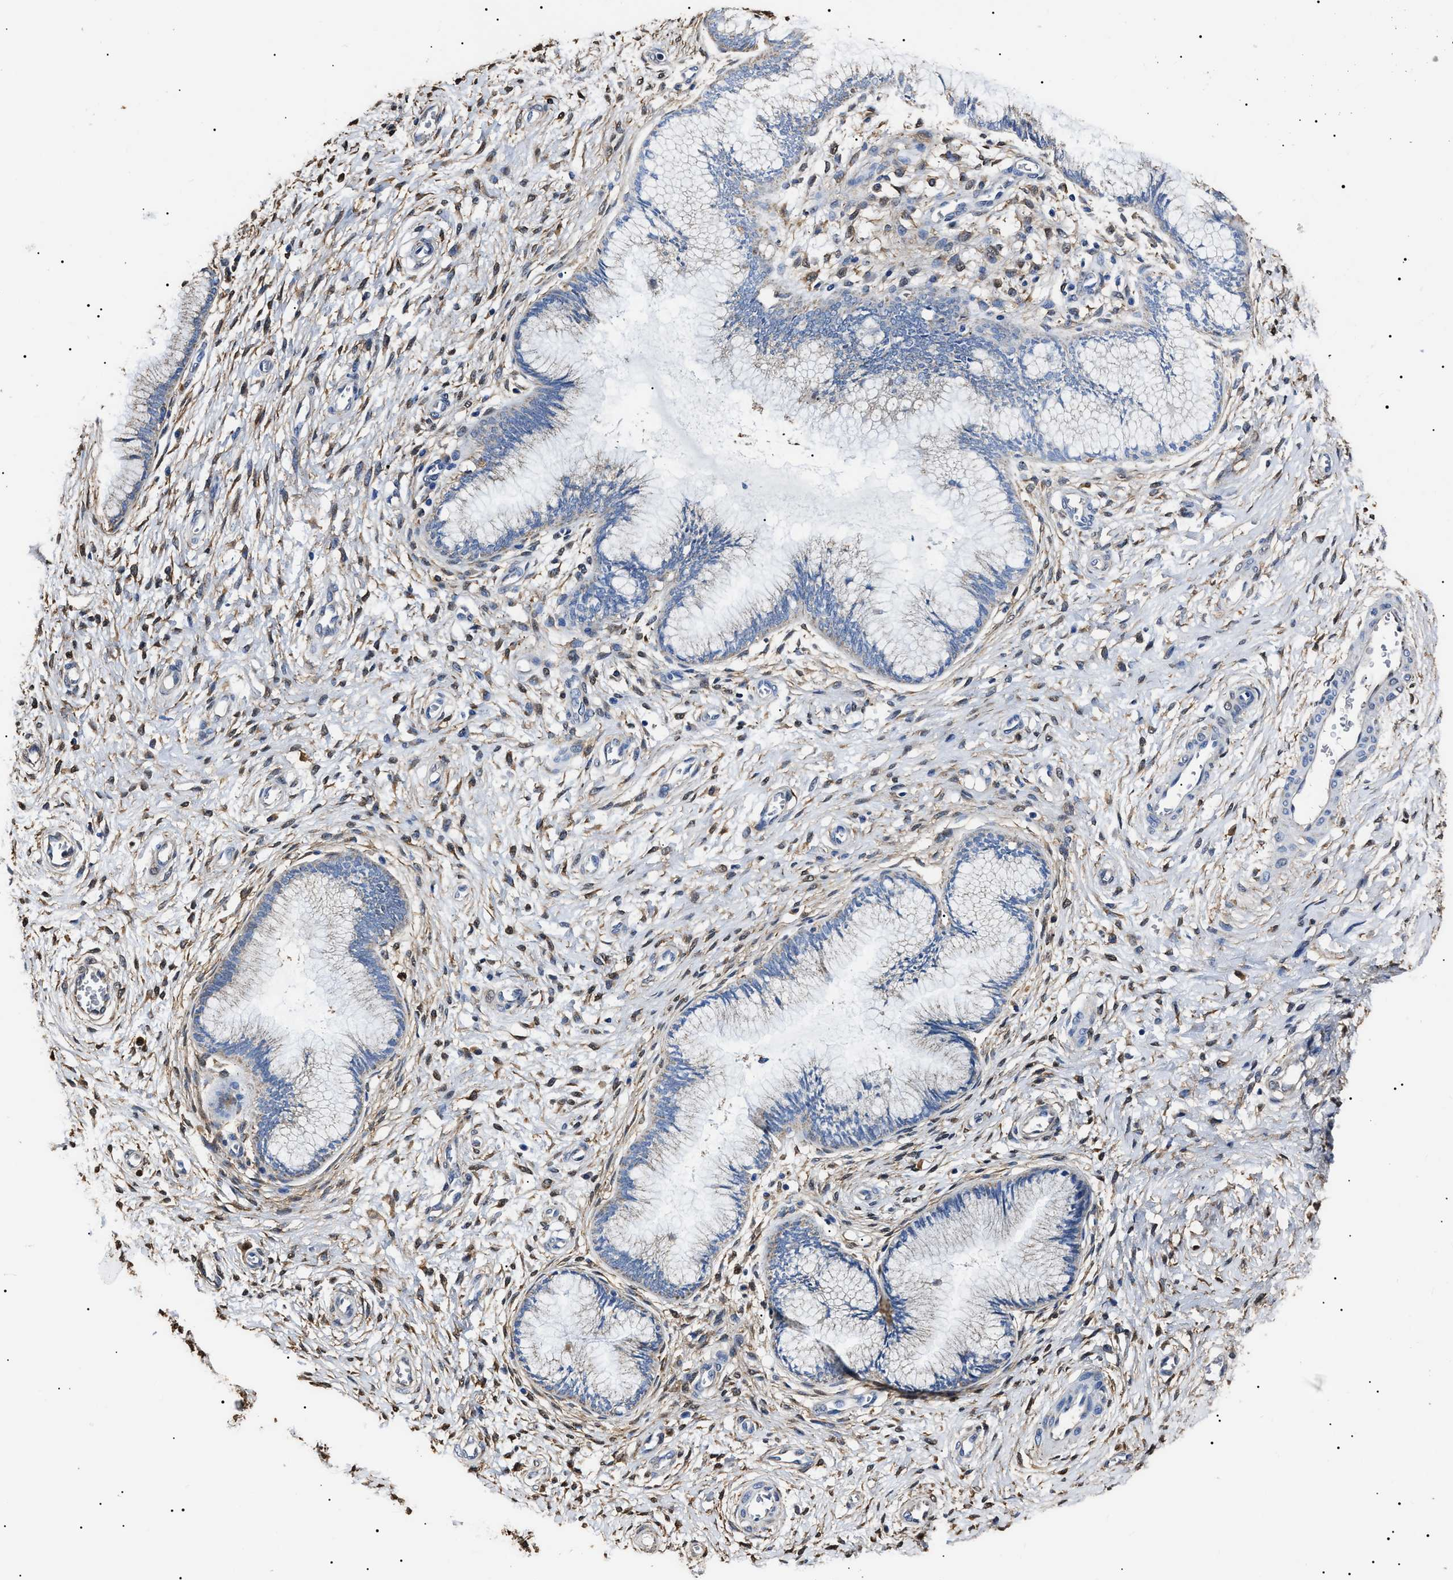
{"staining": {"intensity": "negative", "quantity": "none", "location": "none"}, "tissue": "cervix", "cell_type": "Glandular cells", "image_type": "normal", "snomed": [{"axis": "morphology", "description": "Normal tissue, NOS"}, {"axis": "topography", "description": "Cervix"}], "caption": "Immunohistochemistry (IHC) histopathology image of unremarkable cervix: cervix stained with DAB exhibits no significant protein expression in glandular cells. (Immunohistochemistry (IHC), brightfield microscopy, high magnification).", "gene": "ALDH1A1", "patient": {"sex": "female", "age": 55}}